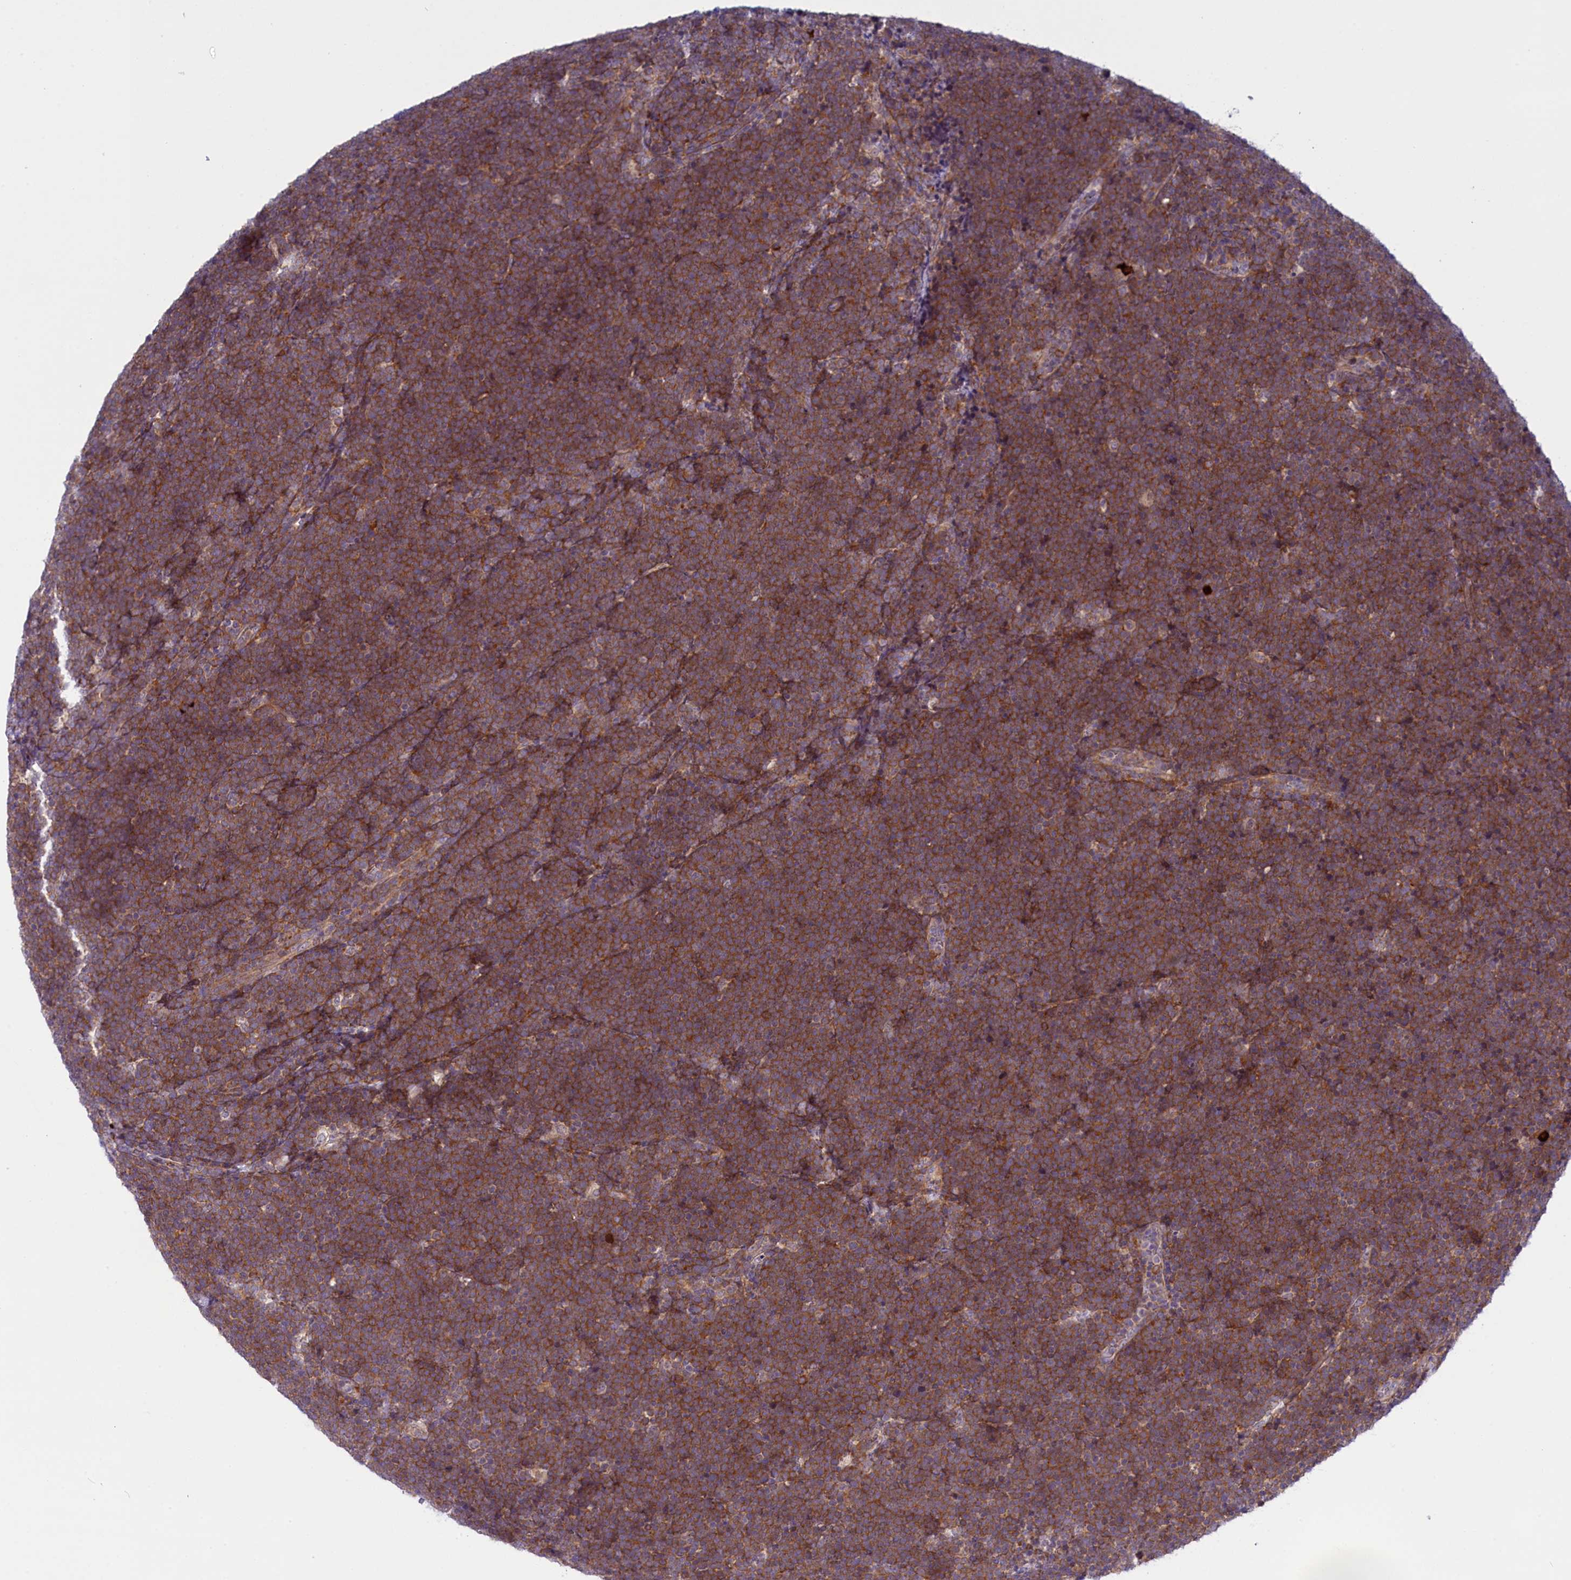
{"staining": {"intensity": "moderate", "quantity": ">75%", "location": "cytoplasmic/membranous"}, "tissue": "lymphoma", "cell_type": "Tumor cells", "image_type": "cancer", "snomed": [{"axis": "morphology", "description": "Malignant lymphoma, non-Hodgkin's type, High grade"}, {"axis": "topography", "description": "Lymph node"}], "caption": "This is an image of immunohistochemistry staining of malignant lymphoma, non-Hodgkin's type (high-grade), which shows moderate expression in the cytoplasmic/membranous of tumor cells.", "gene": "CCL23", "patient": {"sex": "male", "age": 13}}